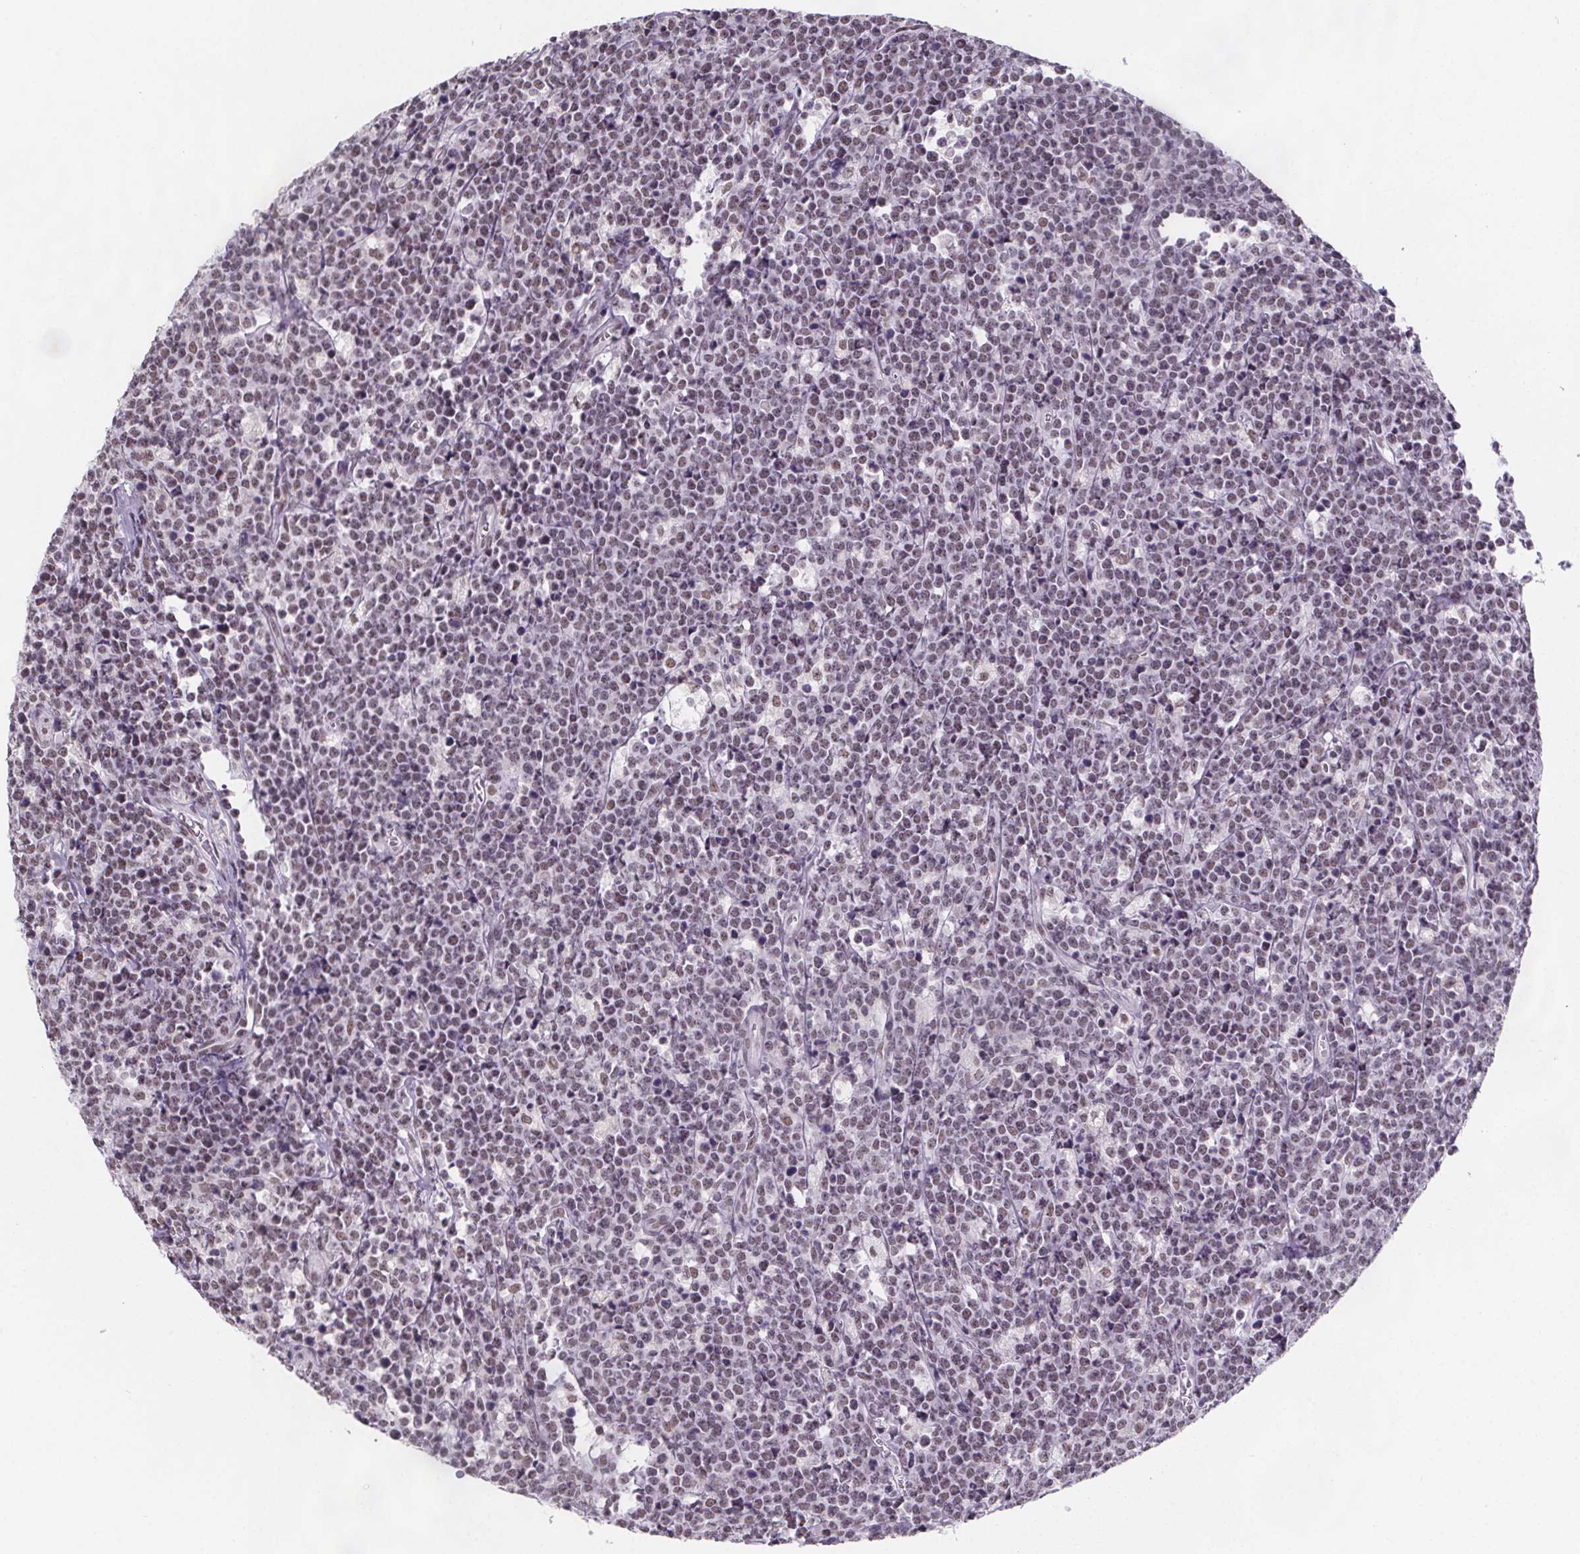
{"staining": {"intensity": "weak", "quantity": "25%-75%", "location": "nuclear"}, "tissue": "lymphoma", "cell_type": "Tumor cells", "image_type": "cancer", "snomed": [{"axis": "morphology", "description": "Malignant lymphoma, non-Hodgkin's type, High grade"}, {"axis": "topography", "description": "Small intestine"}], "caption": "Lymphoma stained with a brown dye displays weak nuclear positive staining in about 25%-75% of tumor cells.", "gene": "ZNF572", "patient": {"sex": "female", "age": 56}}